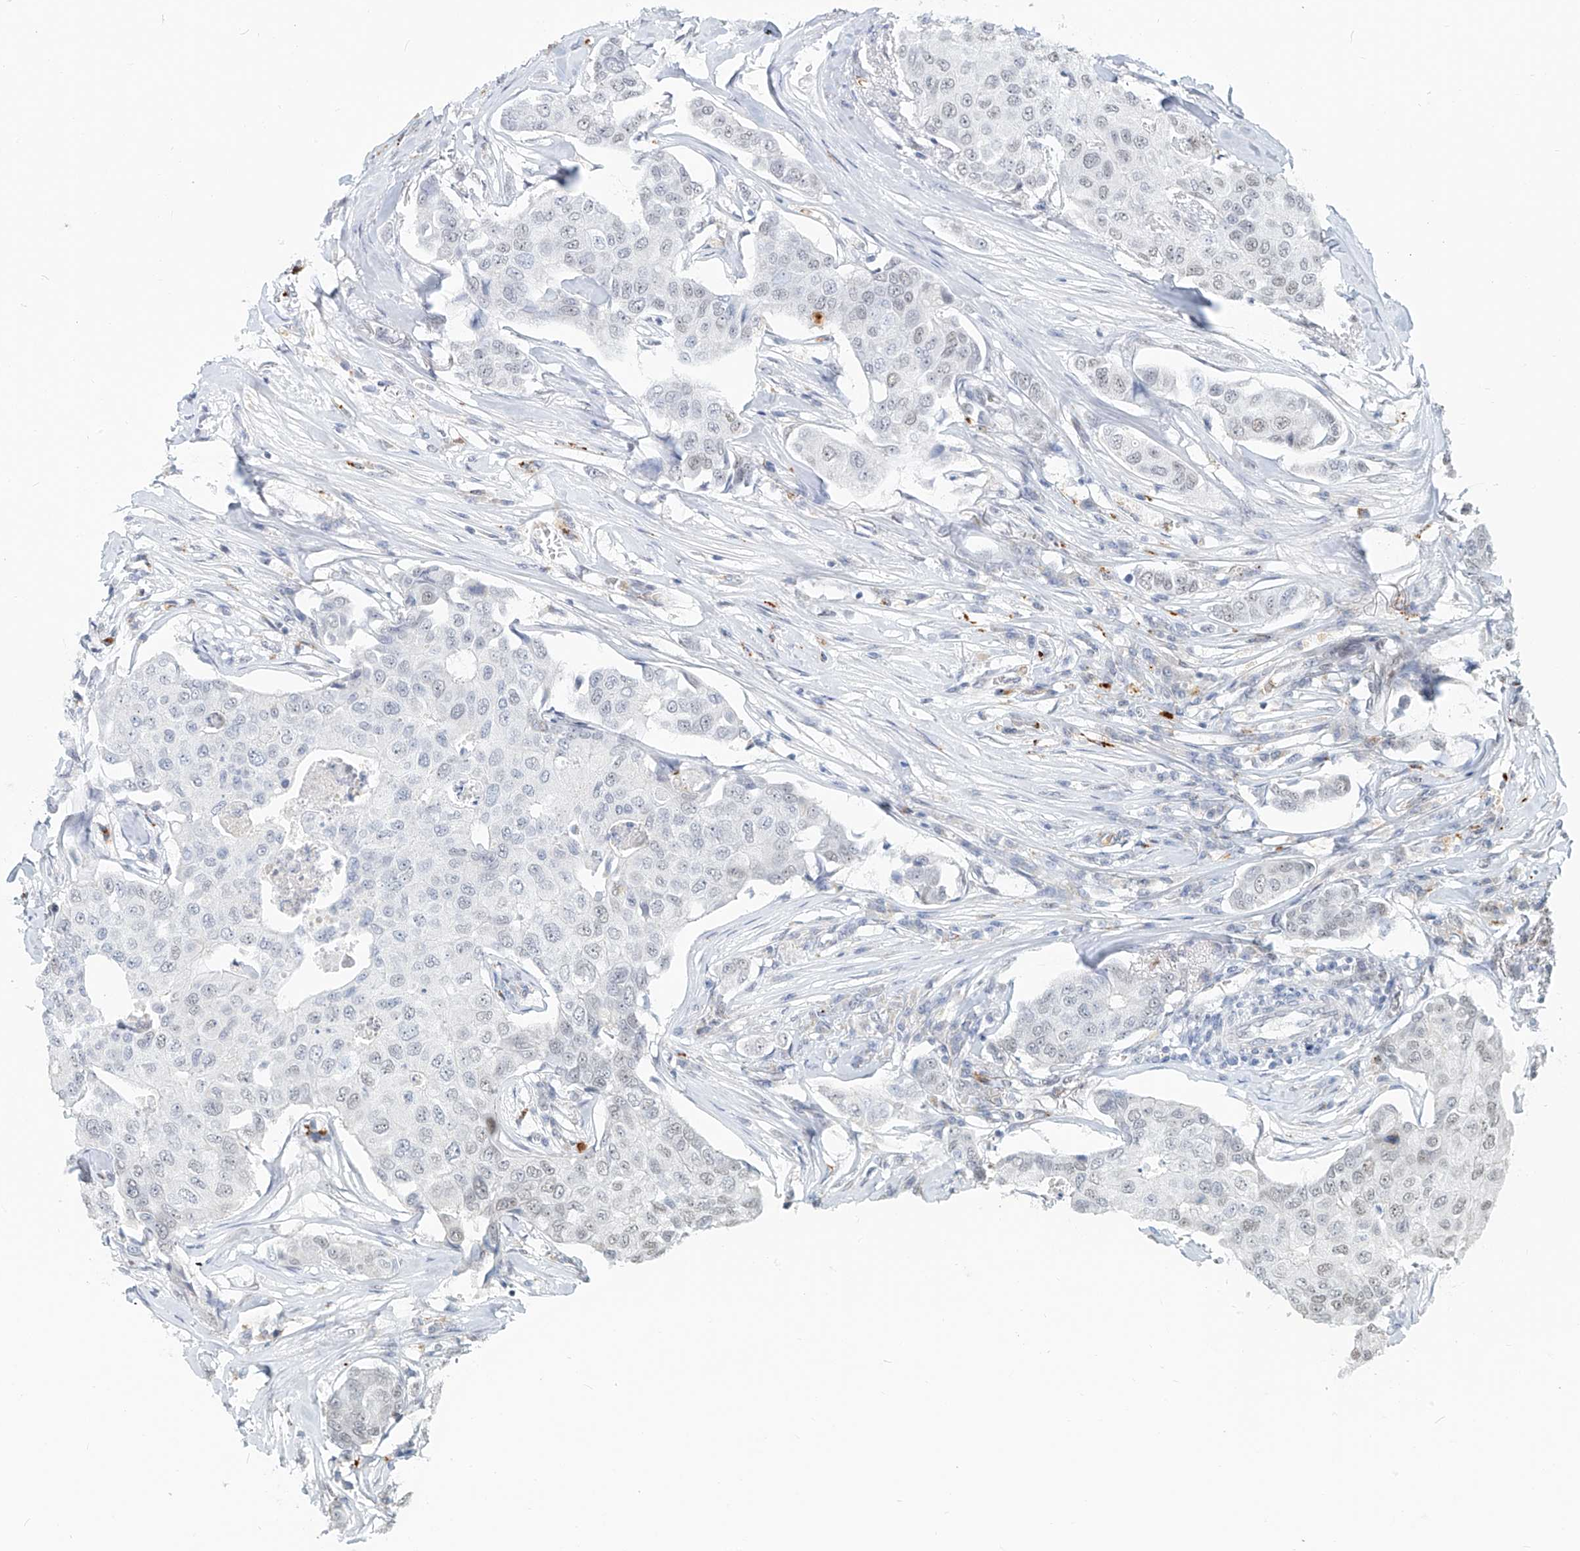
{"staining": {"intensity": "negative", "quantity": "none", "location": "none"}, "tissue": "breast cancer", "cell_type": "Tumor cells", "image_type": "cancer", "snomed": [{"axis": "morphology", "description": "Duct carcinoma"}, {"axis": "topography", "description": "Breast"}], "caption": "High power microscopy image of an immunohistochemistry micrograph of breast cancer, revealing no significant staining in tumor cells.", "gene": "SASH1", "patient": {"sex": "female", "age": 80}}